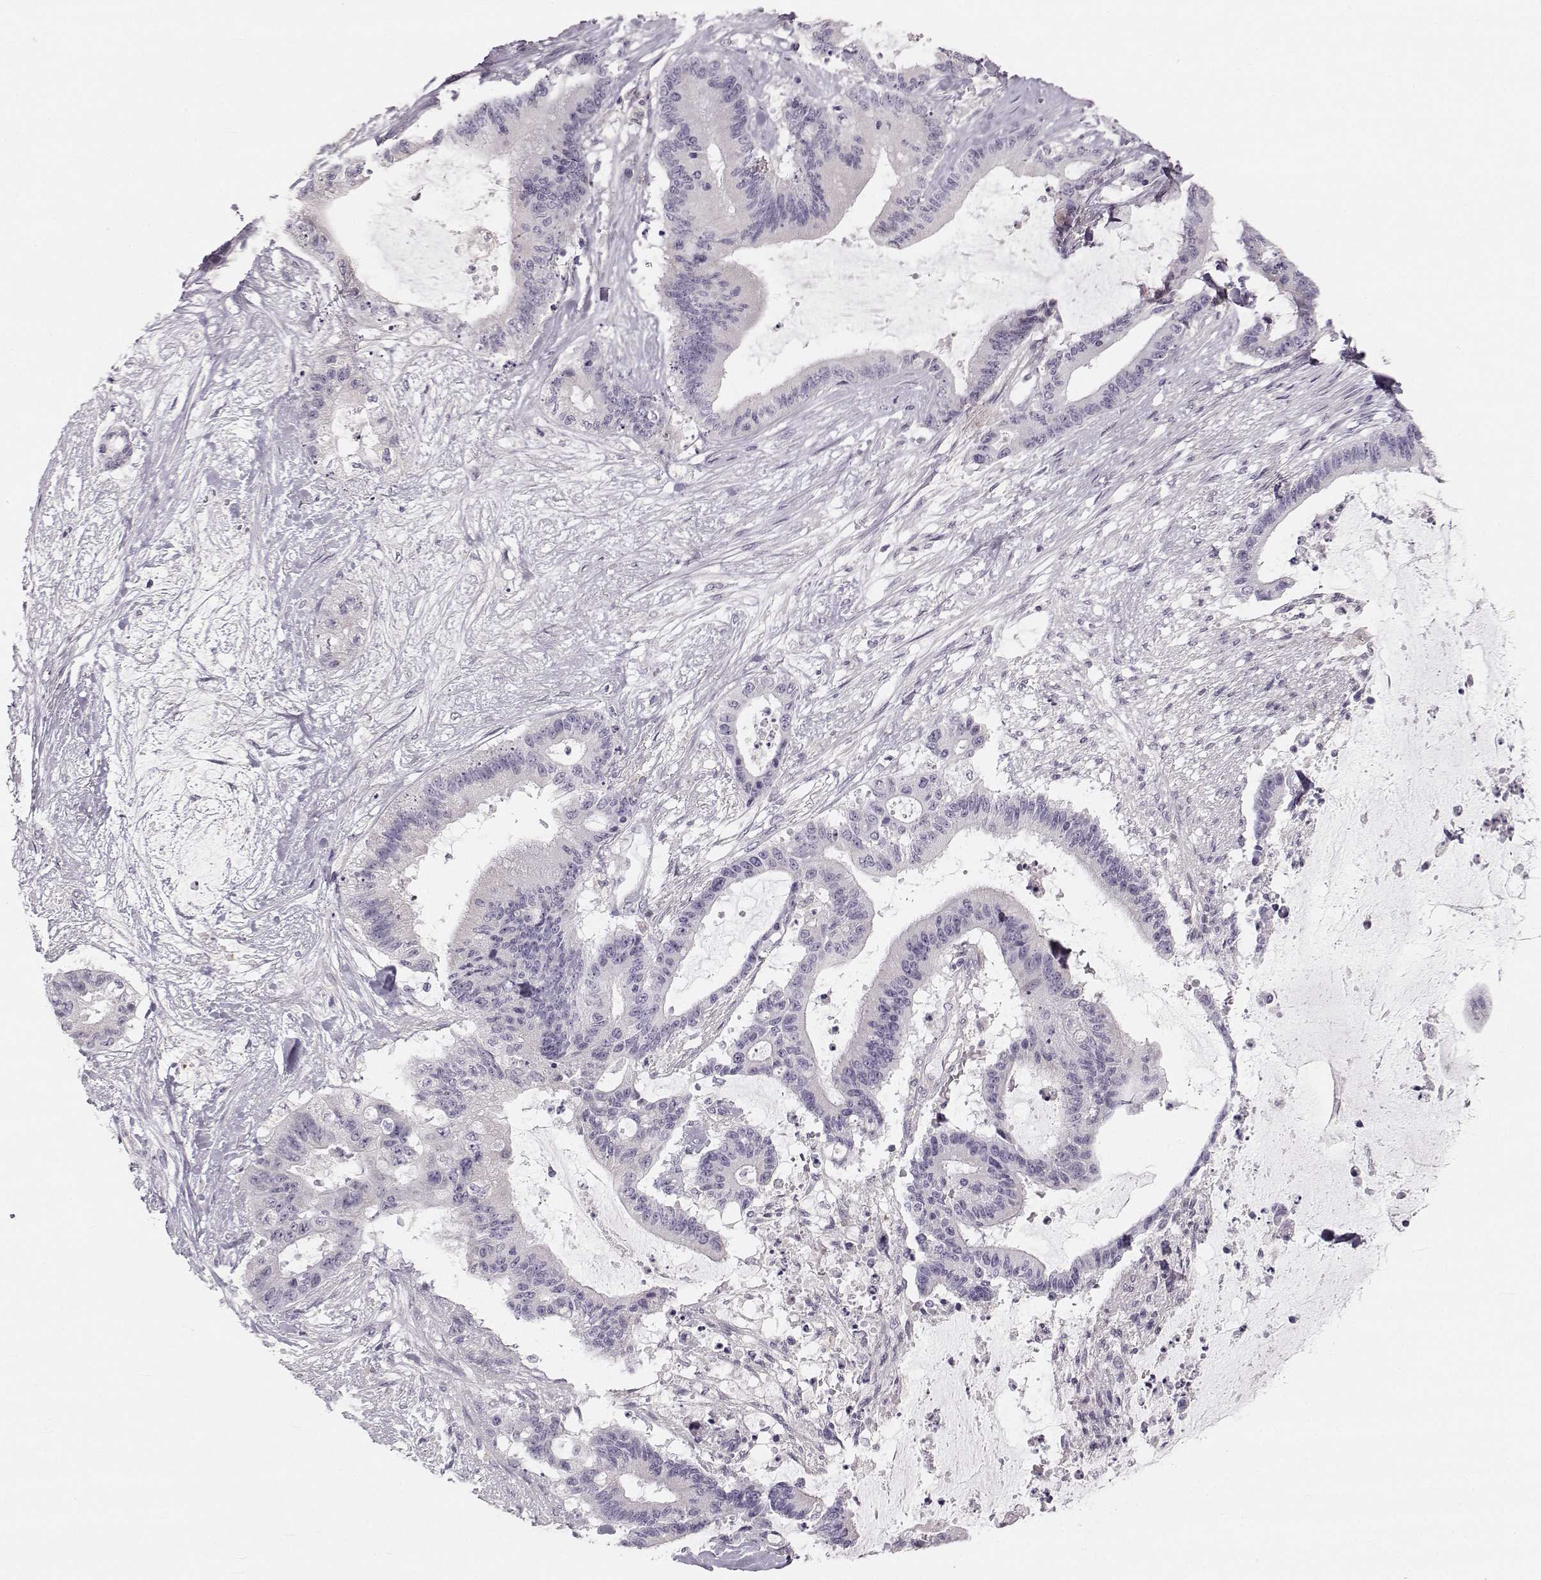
{"staining": {"intensity": "negative", "quantity": "none", "location": "none"}, "tissue": "liver cancer", "cell_type": "Tumor cells", "image_type": "cancer", "snomed": [{"axis": "morphology", "description": "Normal tissue, NOS"}, {"axis": "morphology", "description": "Cholangiocarcinoma"}, {"axis": "topography", "description": "Liver"}, {"axis": "topography", "description": "Peripheral nerve tissue"}], "caption": "IHC of cholangiocarcinoma (liver) demonstrates no expression in tumor cells.", "gene": "RUNDC3A", "patient": {"sex": "female", "age": 73}}